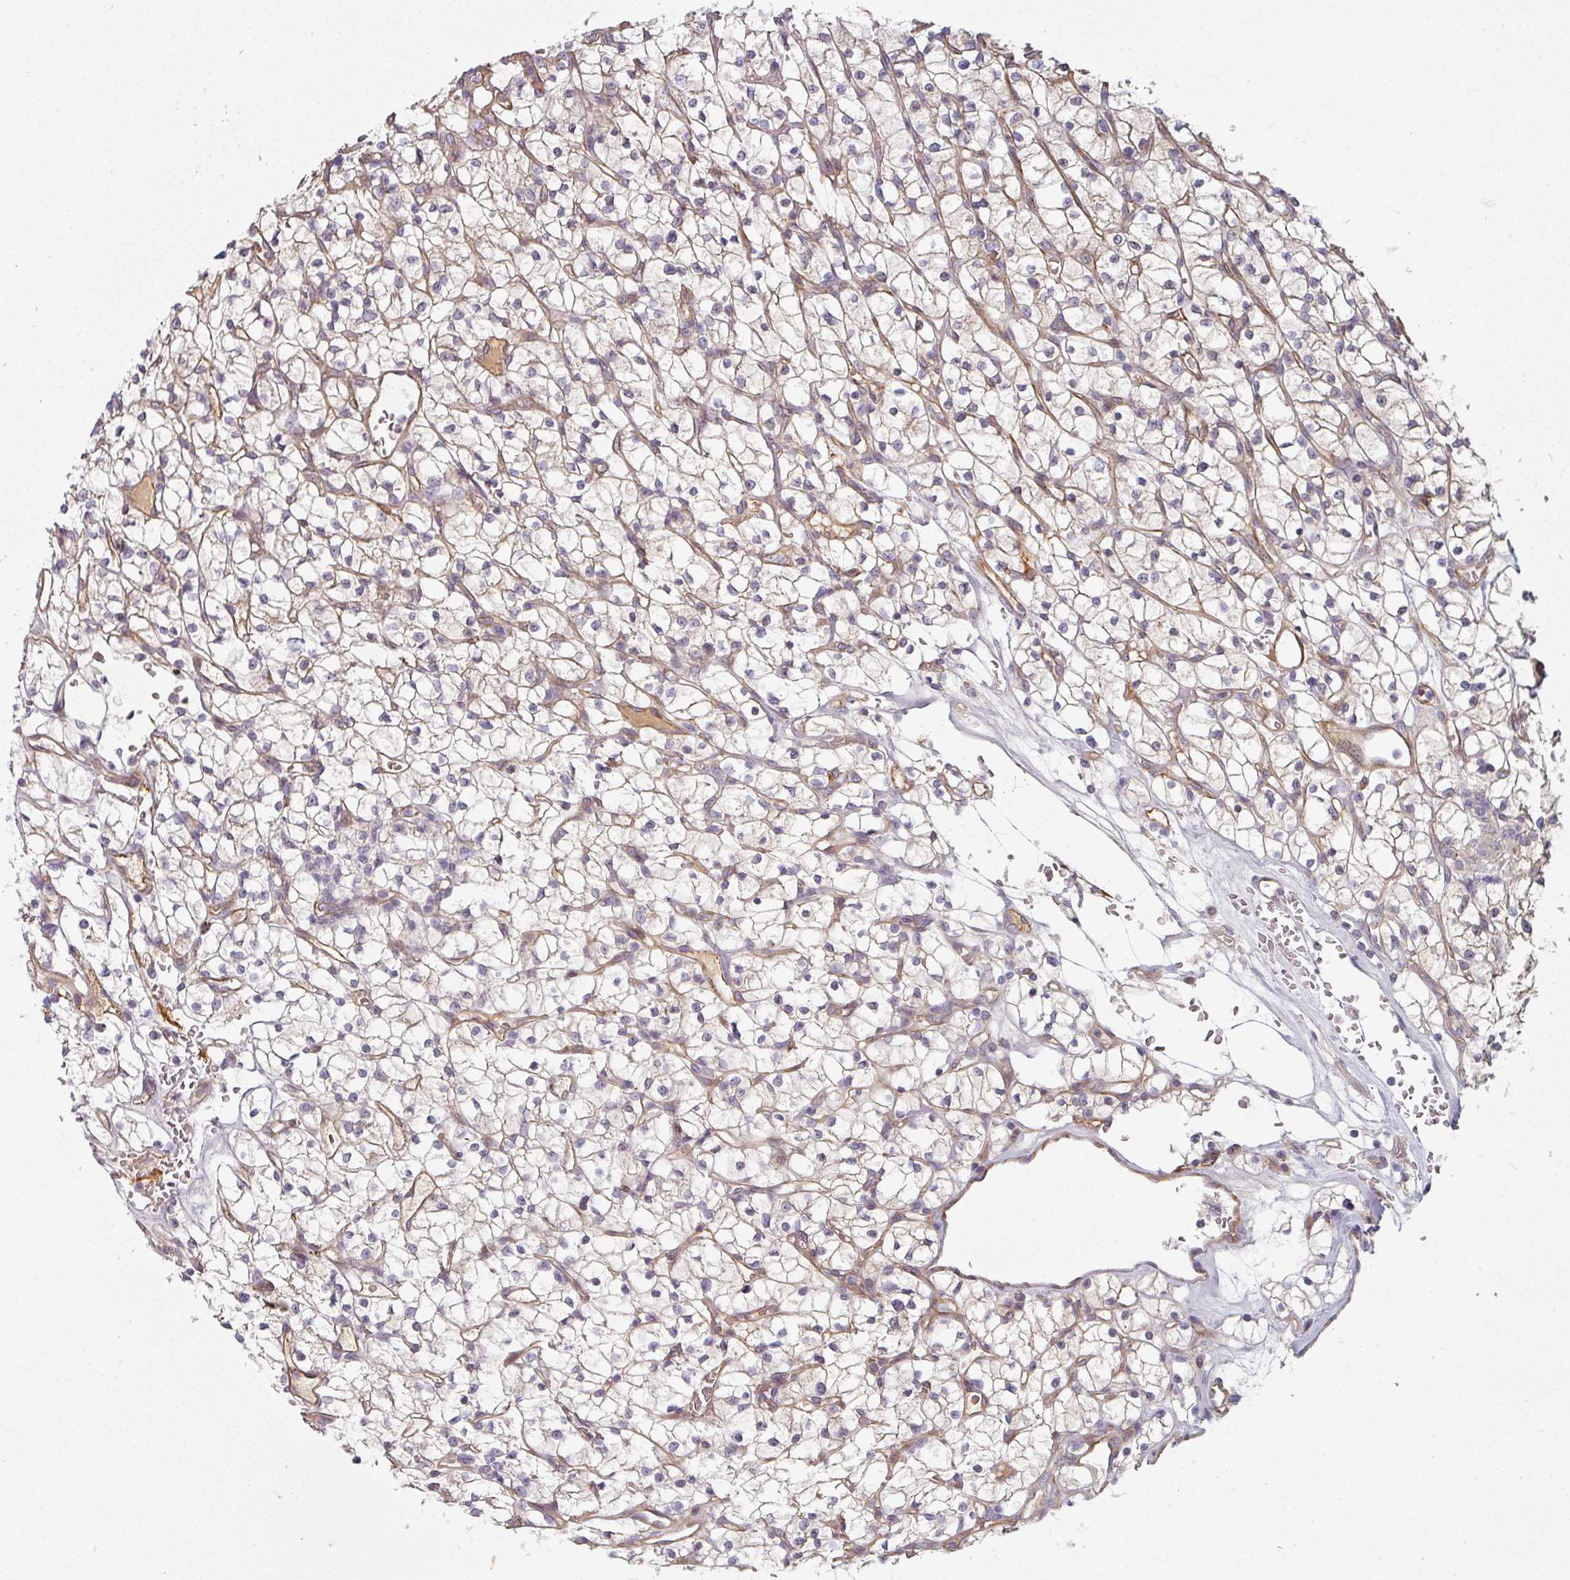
{"staining": {"intensity": "negative", "quantity": "none", "location": "none"}, "tissue": "renal cancer", "cell_type": "Tumor cells", "image_type": "cancer", "snomed": [{"axis": "morphology", "description": "Adenocarcinoma, NOS"}, {"axis": "topography", "description": "Kidney"}], "caption": "High magnification brightfield microscopy of renal cancer (adenocarcinoma) stained with DAB (3,3'-diaminobenzidine) (brown) and counterstained with hematoxylin (blue): tumor cells show no significant expression. (Stains: DAB (3,3'-diaminobenzidine) immunohistochemistry with hematoxylin counter stain, Microscopy: brightfield microscopy at high magnification).", "gene": "CEP78", "patient": {"sex": "female", "age": 64}}